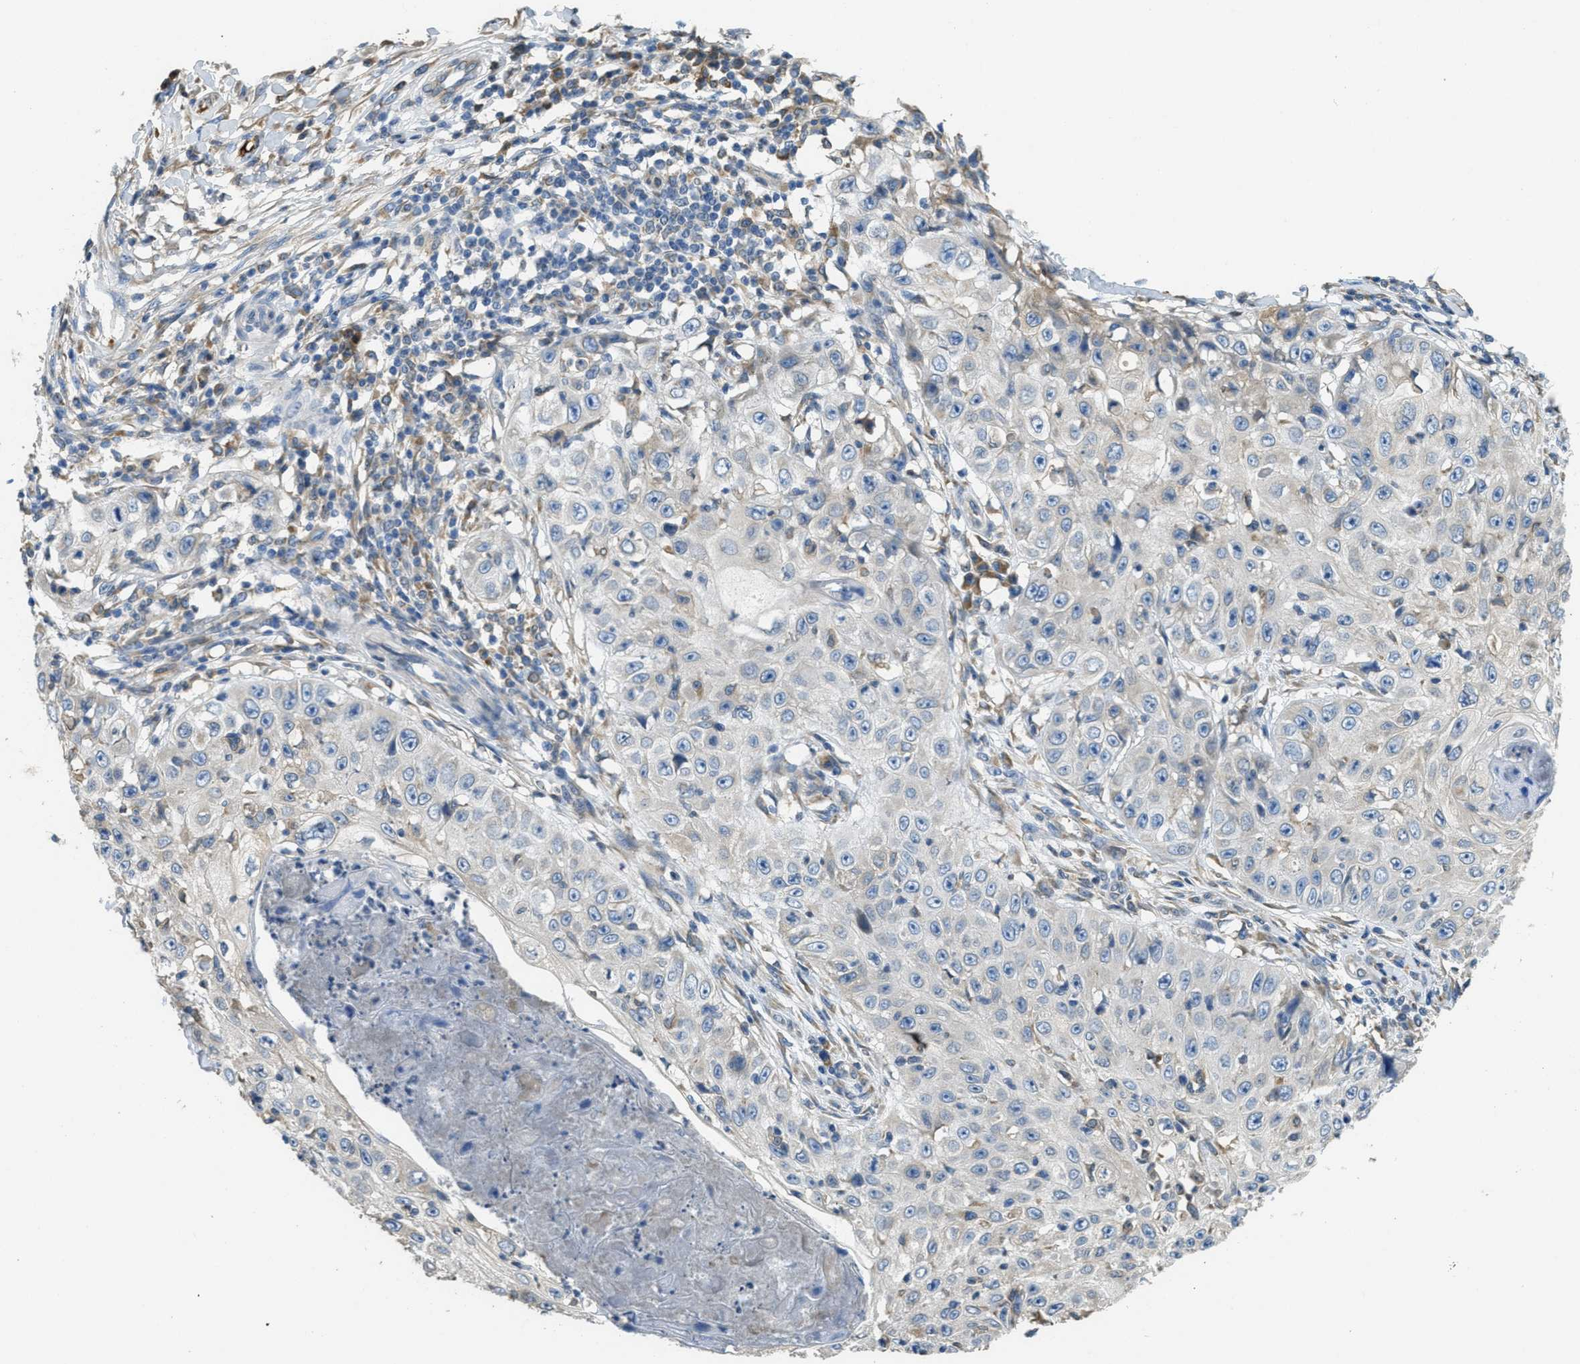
{"staining": {"intensity": "negative", "quantity": "none", "location": "none"}, "tissue": "skin cancer", "cell_type": "Tumor cells", "image_type": "cancer", "snomed": [{"axis": "morphology", "description": "Squamous cell carcinoma, NOS"}, {"axis": "topography", "description": "Skin"}], "caption": "This is a image of immunohistochemistry staining of skin cancer (squamous cell carcinoma), which shows no expression in tumor cells. Nuclei are stained in blue.", "gene": "MPDU1", "patient": {"sex": "male", "age": 86}}